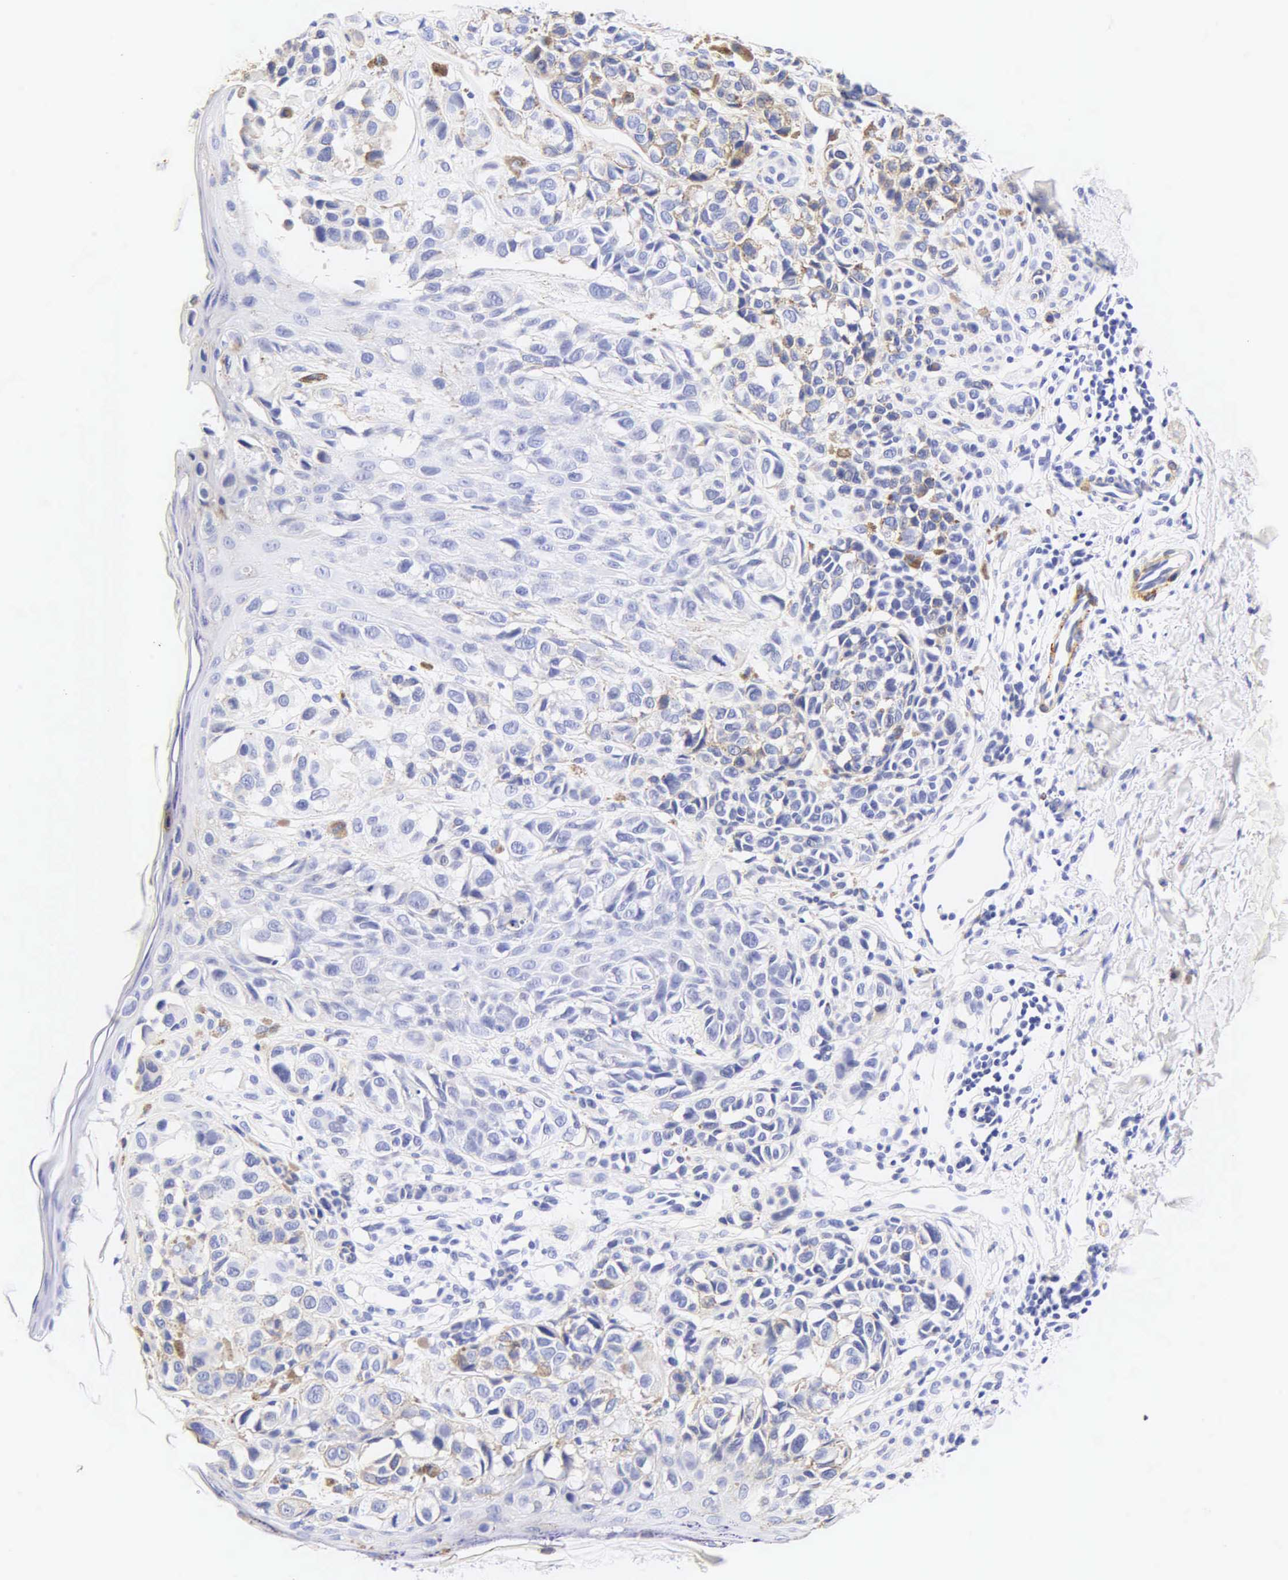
{"staining": {"intensity": "negative", "quantity": "none", "location": "none"}, "tissue": "melanoma", "cell_type": "Tumor cells", "image_type": "cancer", "snomed": [{"axis": "morphology", "description": "Malignant melanoma, NOS"}, {"axis": "topography", "description": "Skin"}], "caption": "Malignant melanoma was stained to show a protein in brown. There is no significant positivity in tumor cells. (Brightfield microscopy of DAB (3,3'-diaminobenzidine) immunohistochemistry at high magnification).", "gene": "CALD1", "patient": {"sex": "male", "age": 40}}